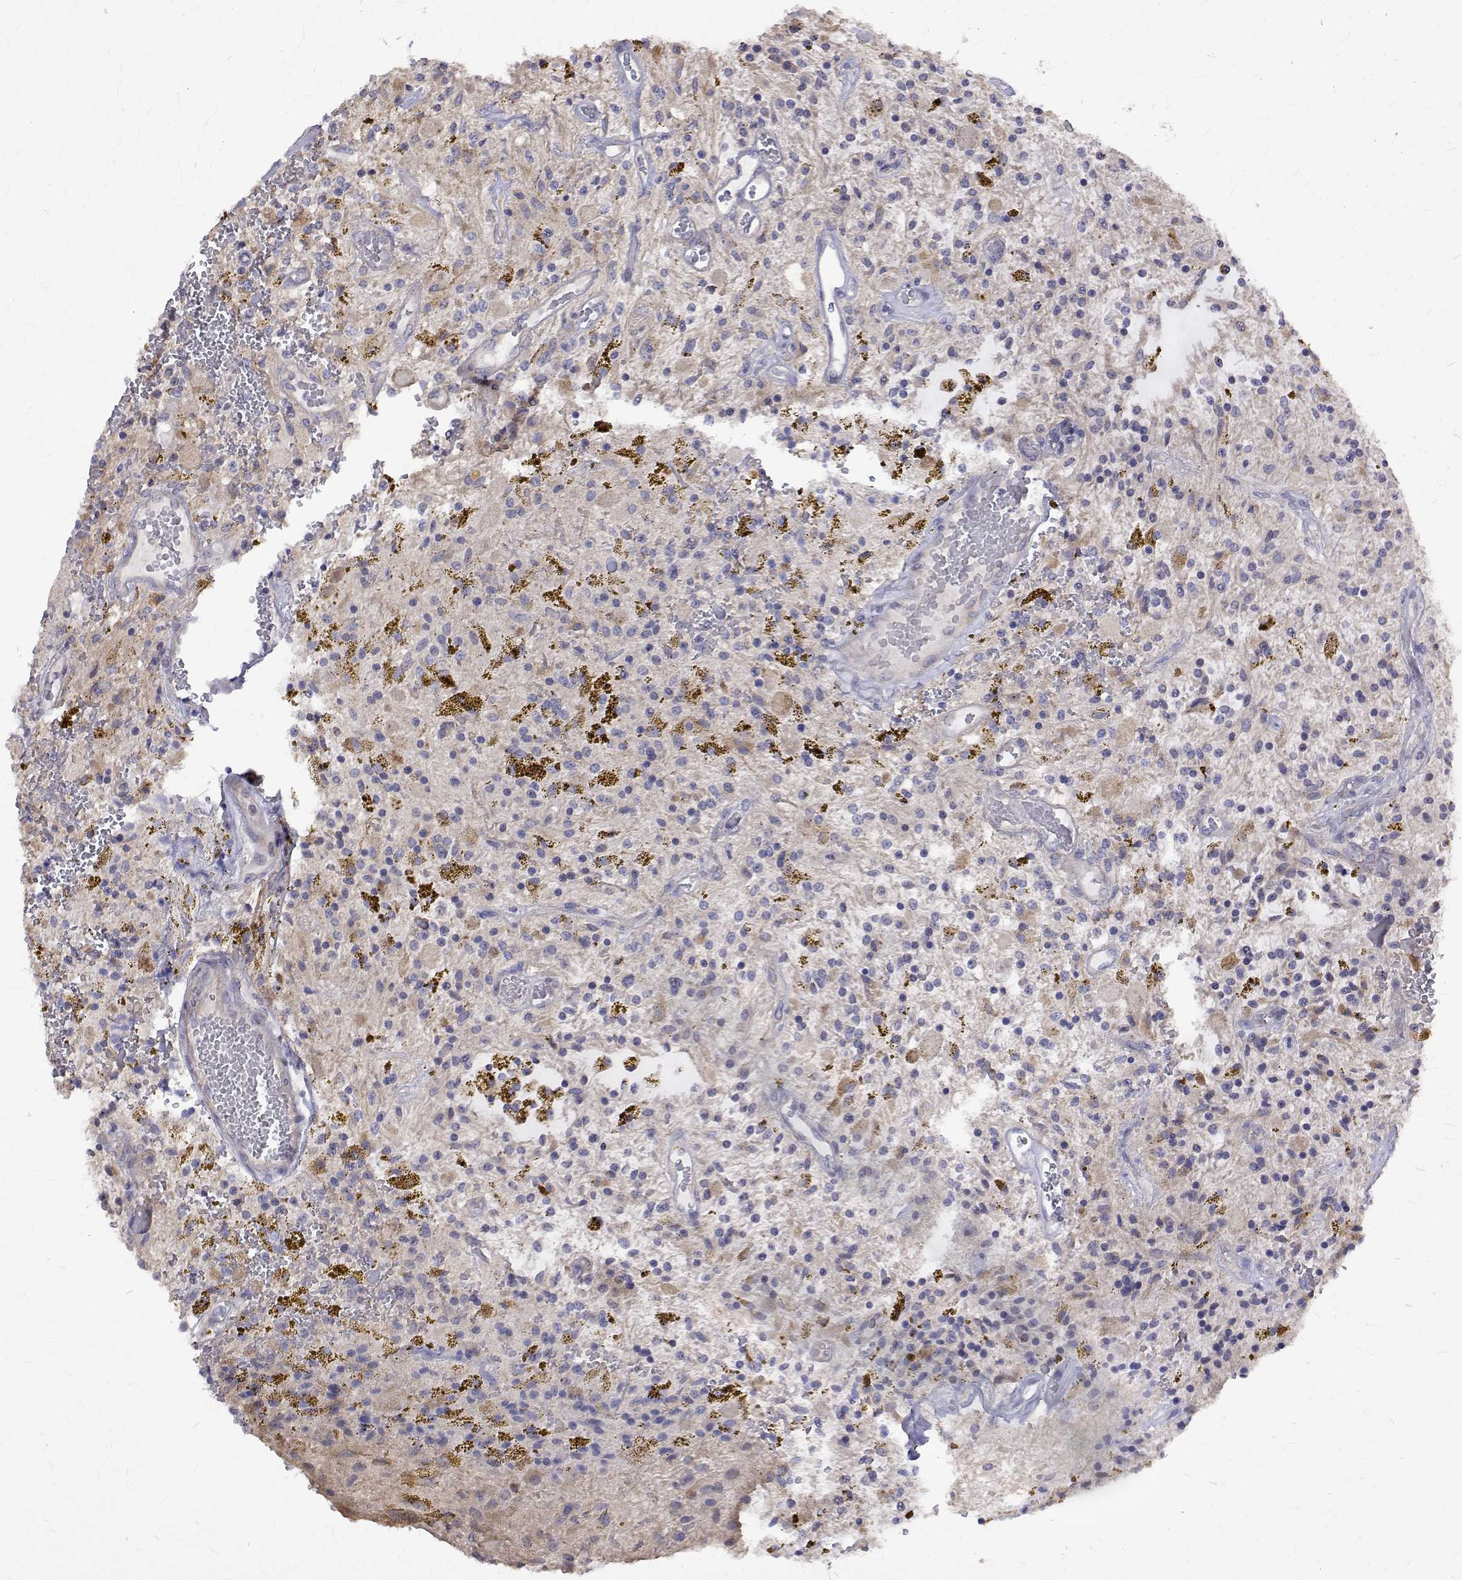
{"staining": {"intensity": "negative", "quantity": "none", "location": "none"}, "tissue": "glioma", "cell_type": "Tumor cells", "image_type": "cancer", "snomed": [{"axis": "morphology", "description": "Glioma, malignant, Low grade"}, {"axis": "topography", "description": "Cerebellum"}], "caption": "DAB (3,3'-diaminobenzidine) immunohistochemical staining of human glioma shows no significant expression in tumor cells.", "gene": "PADI1", "patient": {"sex": "female", "age": 14}}